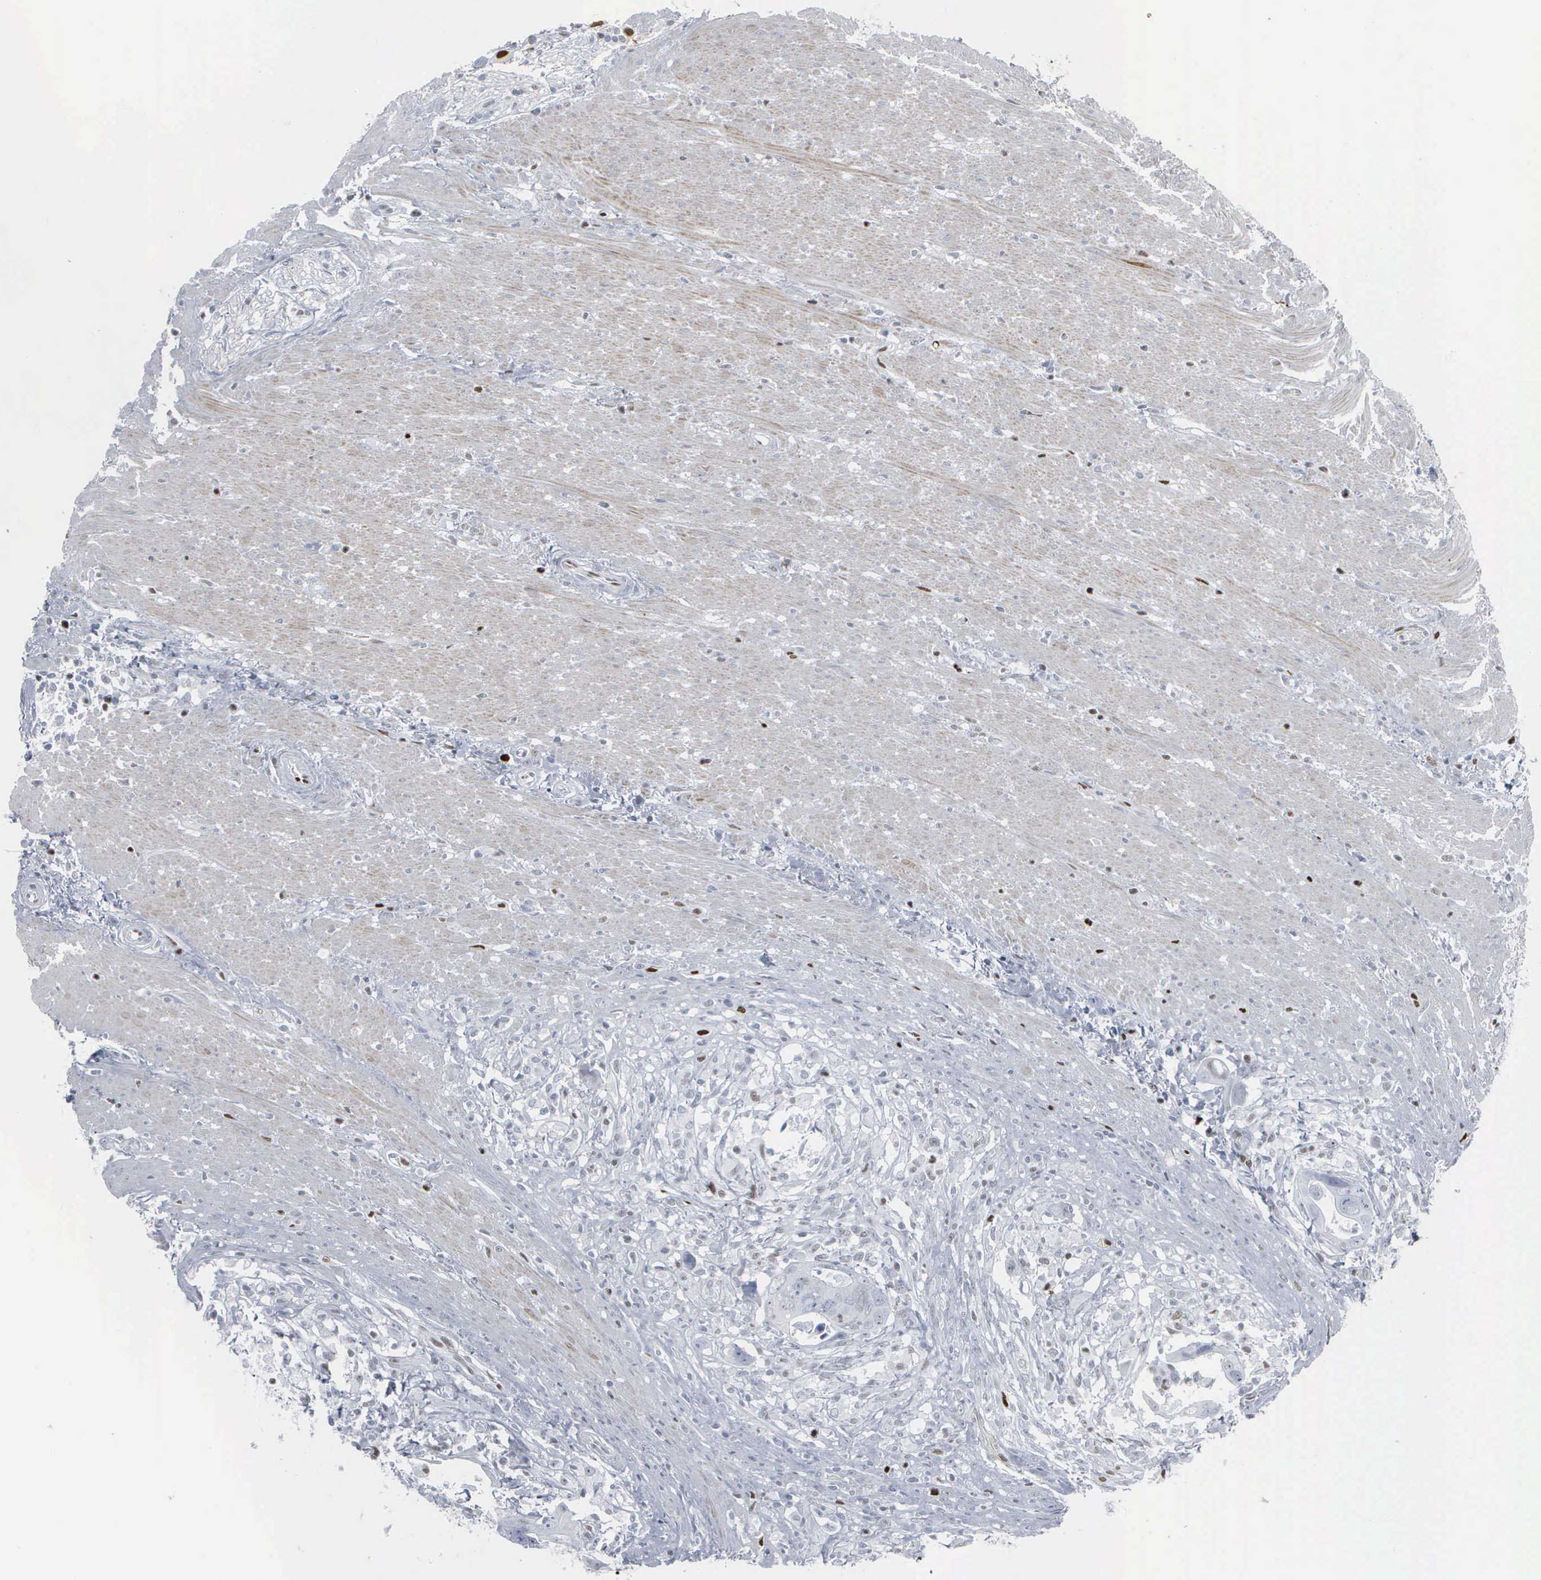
{"staining": {"intensity": "negative", "quantity": "none", "location": "none"}, "tissue": "colorectal cancer", "cell_type": "Tumor cells", "image_type": "cancer", "snomed": [{"axis": "morphology", "description": "Adenocarcinoma, NOS"}, {"axis": "topography", "description": "Rectum"}], "caption": "Colorectal cancer (adenocarcinoma) was stained to show a protein in brown. There is no significant positivity in tumor cells.", "gene": "CCND3", "patient": {"sex": "male", "age": 53}}